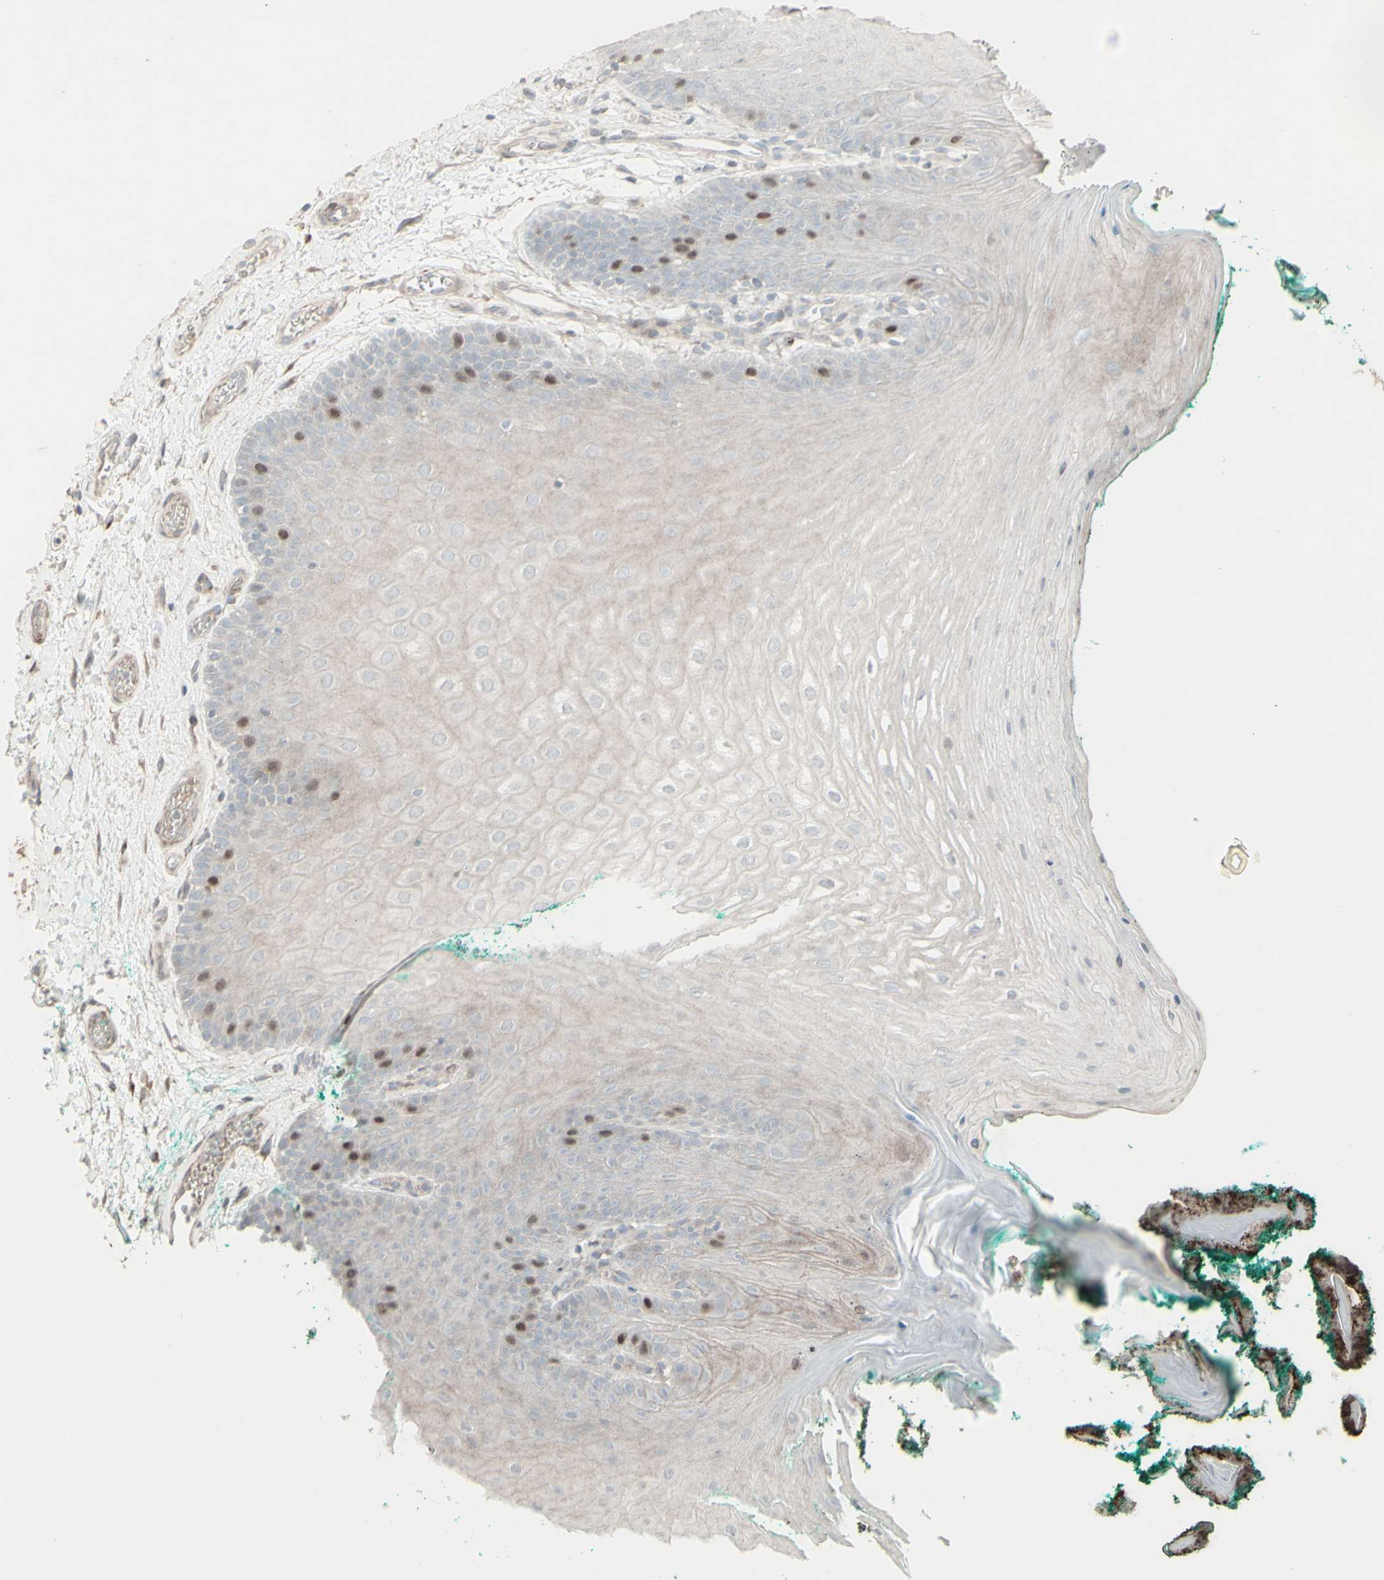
{"staining": {"intensity": "moderate", "quantity": "<25%", "location": "nuclear"}, "tissue": "oral mucosa", "cell_type": "Squamous epithelial cells", "image_type": "normal", "snomed": [{"axis": "morphology", "description": "Normal tissue, NOS"}, {"axis": "topography", "description": "Skeletal muscle"}, {"axis": "topography", "description": "Oral tissue"}], "caption": "About <25% of squamous epithelial cells in benign human oral mucosa demonstrate moderate nuclear protein staining as visualized by brown immunohistochemical staining.", "gene": "GMNN", "patient": {"sex": "male", "age": 58}}